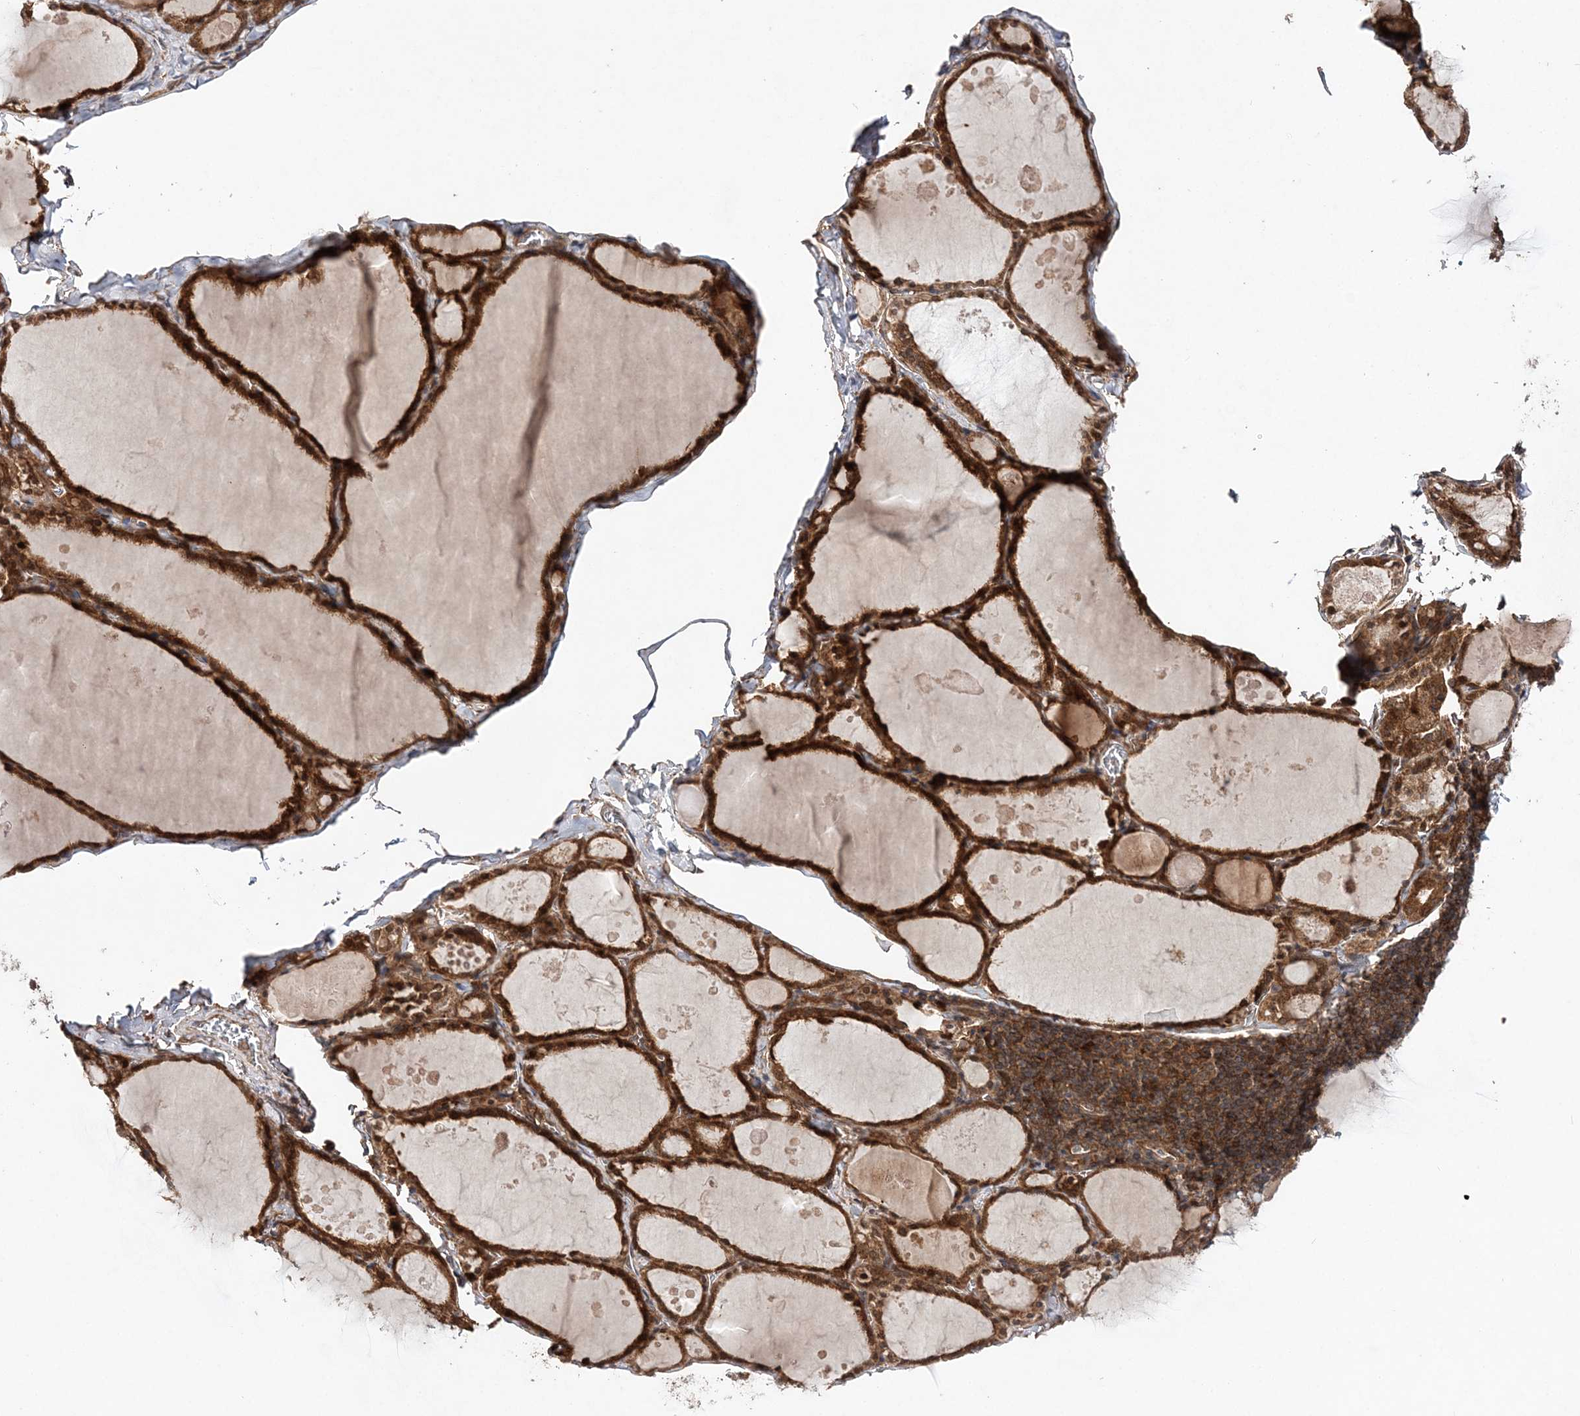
{"staining": {"intensity": "strong", "quantity": ">75%", "location": "cytoplasmic/membranous"}, "tissue": "thyroid gland", "cell_type": "Glandular cells", "image_type": "normal", "snomed": [{"axis": "morphology", "description": "Normal tissue, NOS"}, {"axis": "topography", "description": "Thyroid gland"}], "caption": "Immunohistochemical staining of unremarkable human thyroid gland displays >75% levels of strong cytoplasmic/membranous protein staining in about >75% of glandular cells. The staining was performed using DAB to visualize the protein expression in brown, while the nuclei were stained in blue with hematoxylin (Magnification: 20x).", "gene": "TMEM9B", "patient": {"sex": "male", "age": 56}}